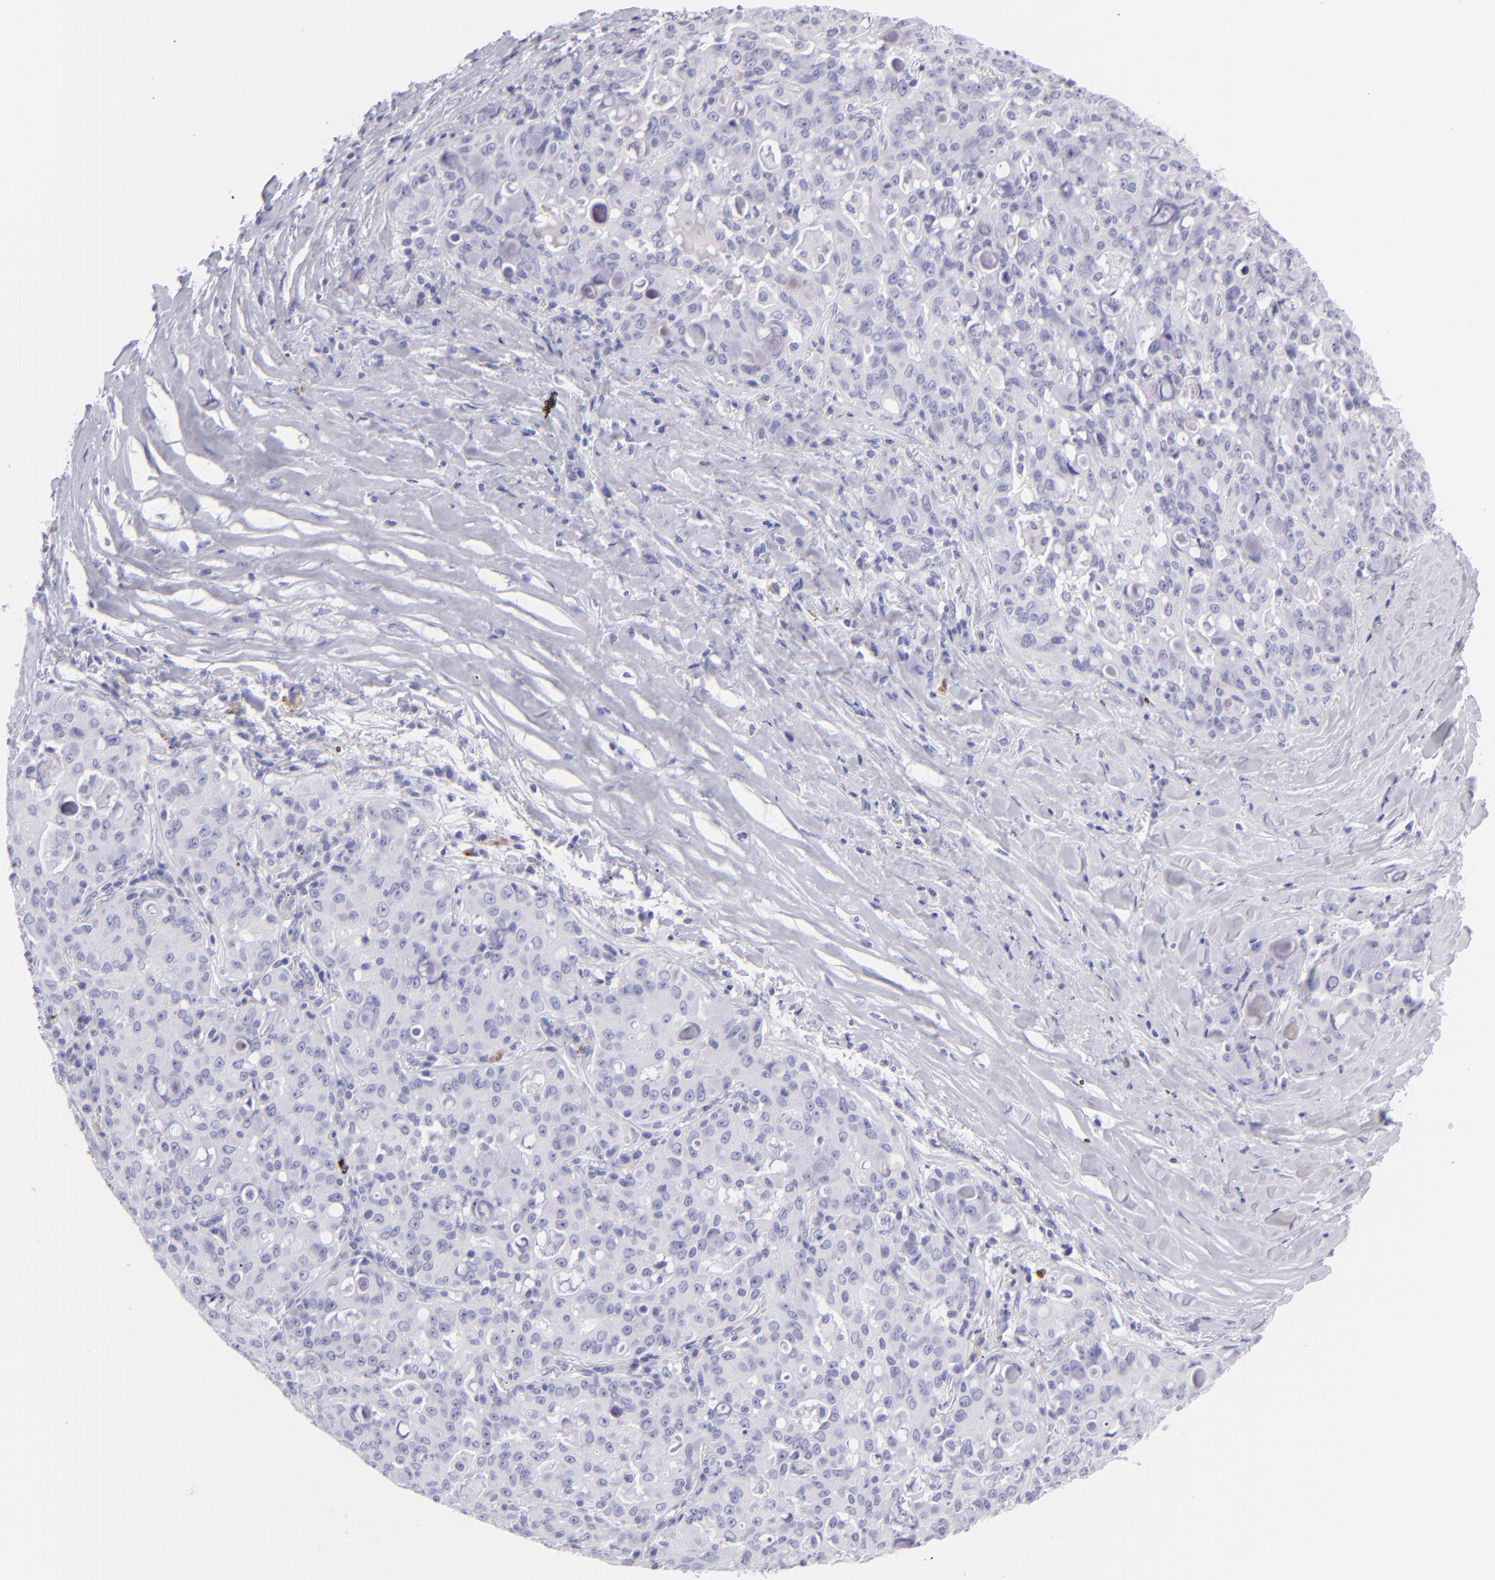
{"staining": {"intensity": "negative", "quantity": "none", "location": "none"}, "tissue": "lung cancer", "cell_type": "Tumor cells", "image_type": "cancer", "snomed": [{"axis": "morphology", "description": "Adenocarcinoma, NOS"}, {"axis": "topography", "description": "Lung"}], "caption": "This is a micrograph of IHC staining of lung cancer (adenocarcinoma), which shows no staining in tumor cells.", "gene": "SLC1A2", "patient": {"sex": "female", "age": 44}}